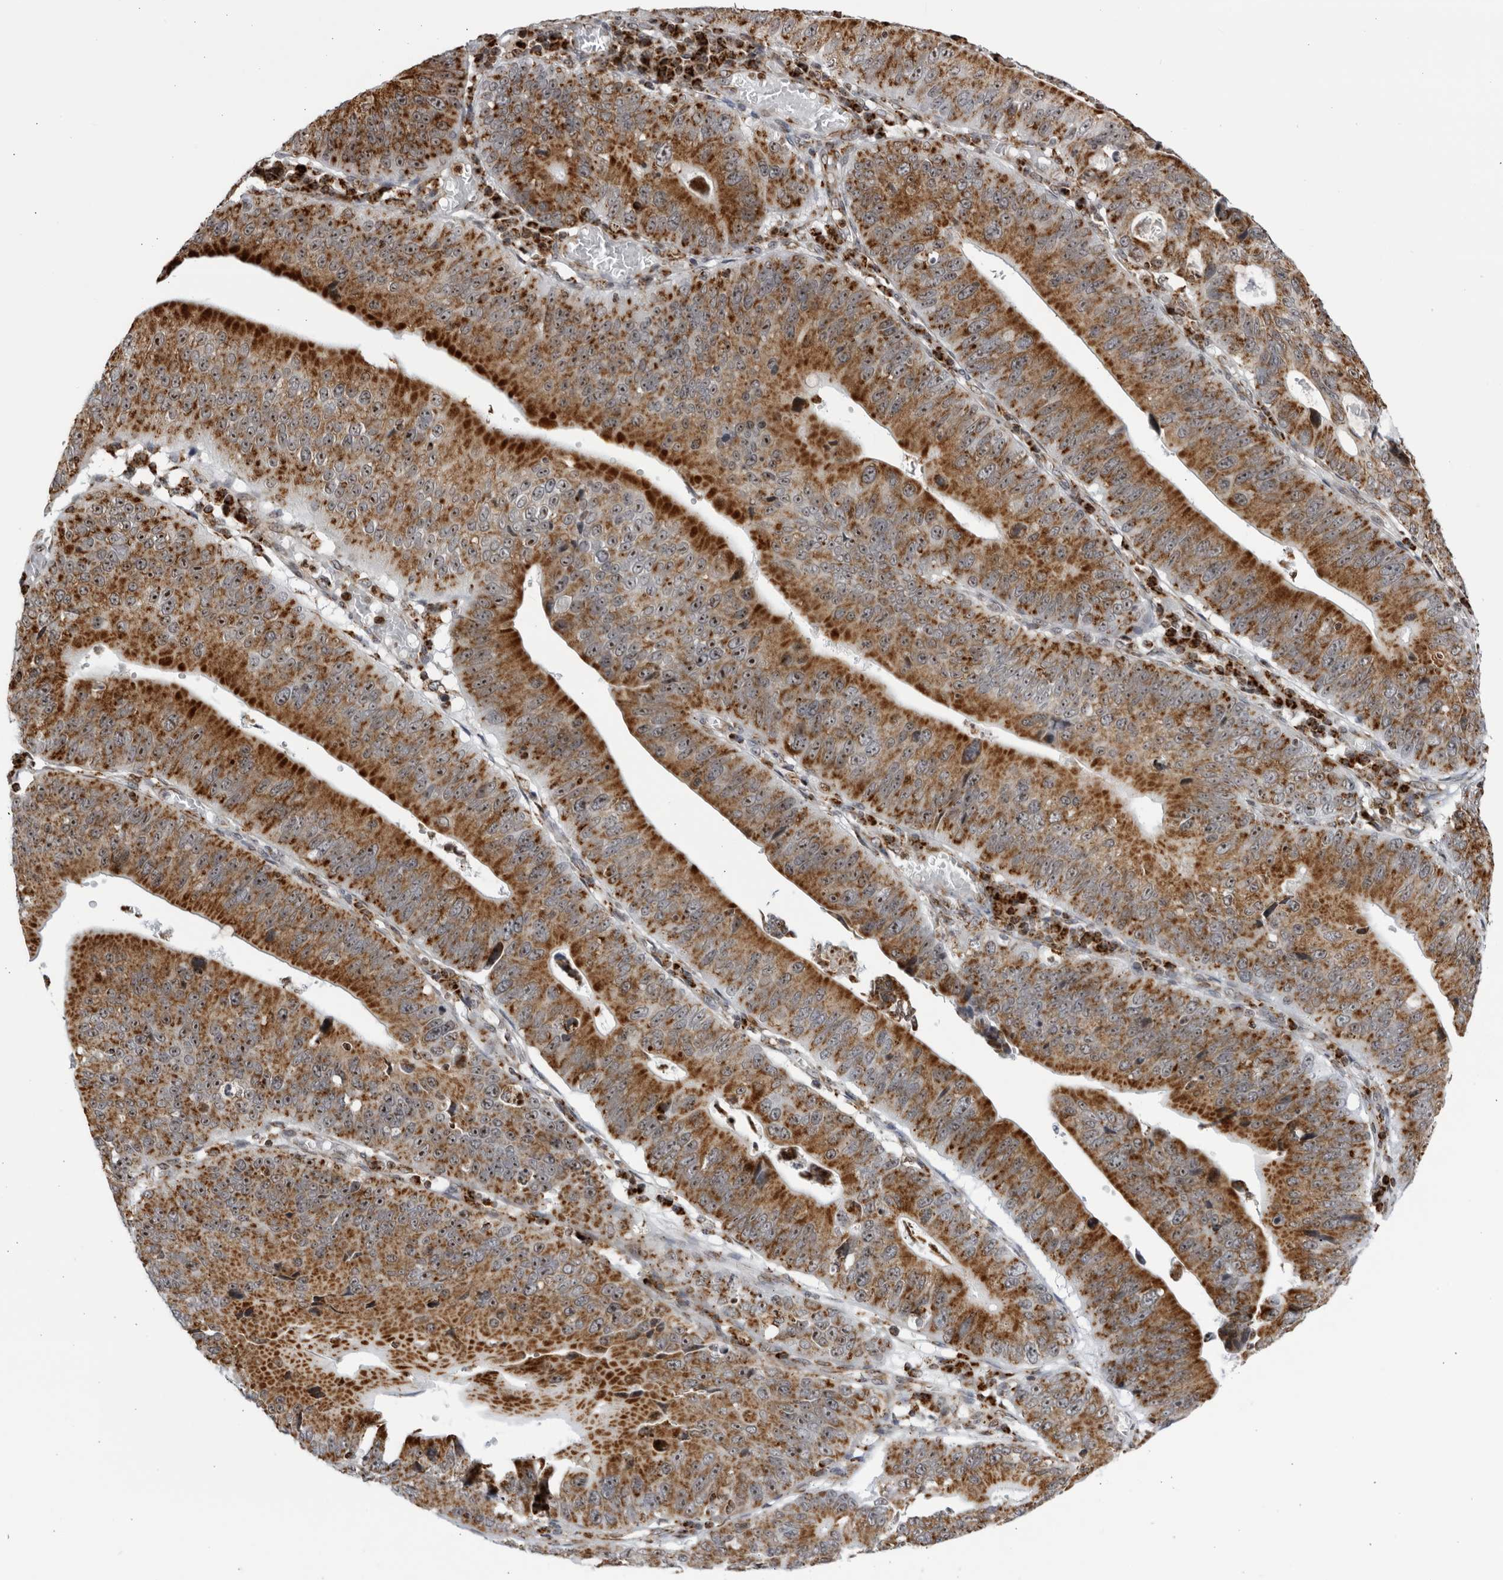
{"staining": {"intensity": "strong", "quantity": ">75%", "location": "cytoplasmic/membranous"}, "tissue": "stomach cancer", "cell_type": "Tumor cells", "image_type": "cancer", "snomed": [{"axis": "morphology", "description": "Adenocarcinoma, NOS"}, {"axis": "topography", "description": "Stomach"}], "caption": "A histopathology image of human stomach cancer (adenocarcinoma) stained for a protein demonstrates strong cytoplasmic/membranous brown staining in tumor cells.", "gene": "RBM34", "patient": {"sex": "male", "age": 59}}